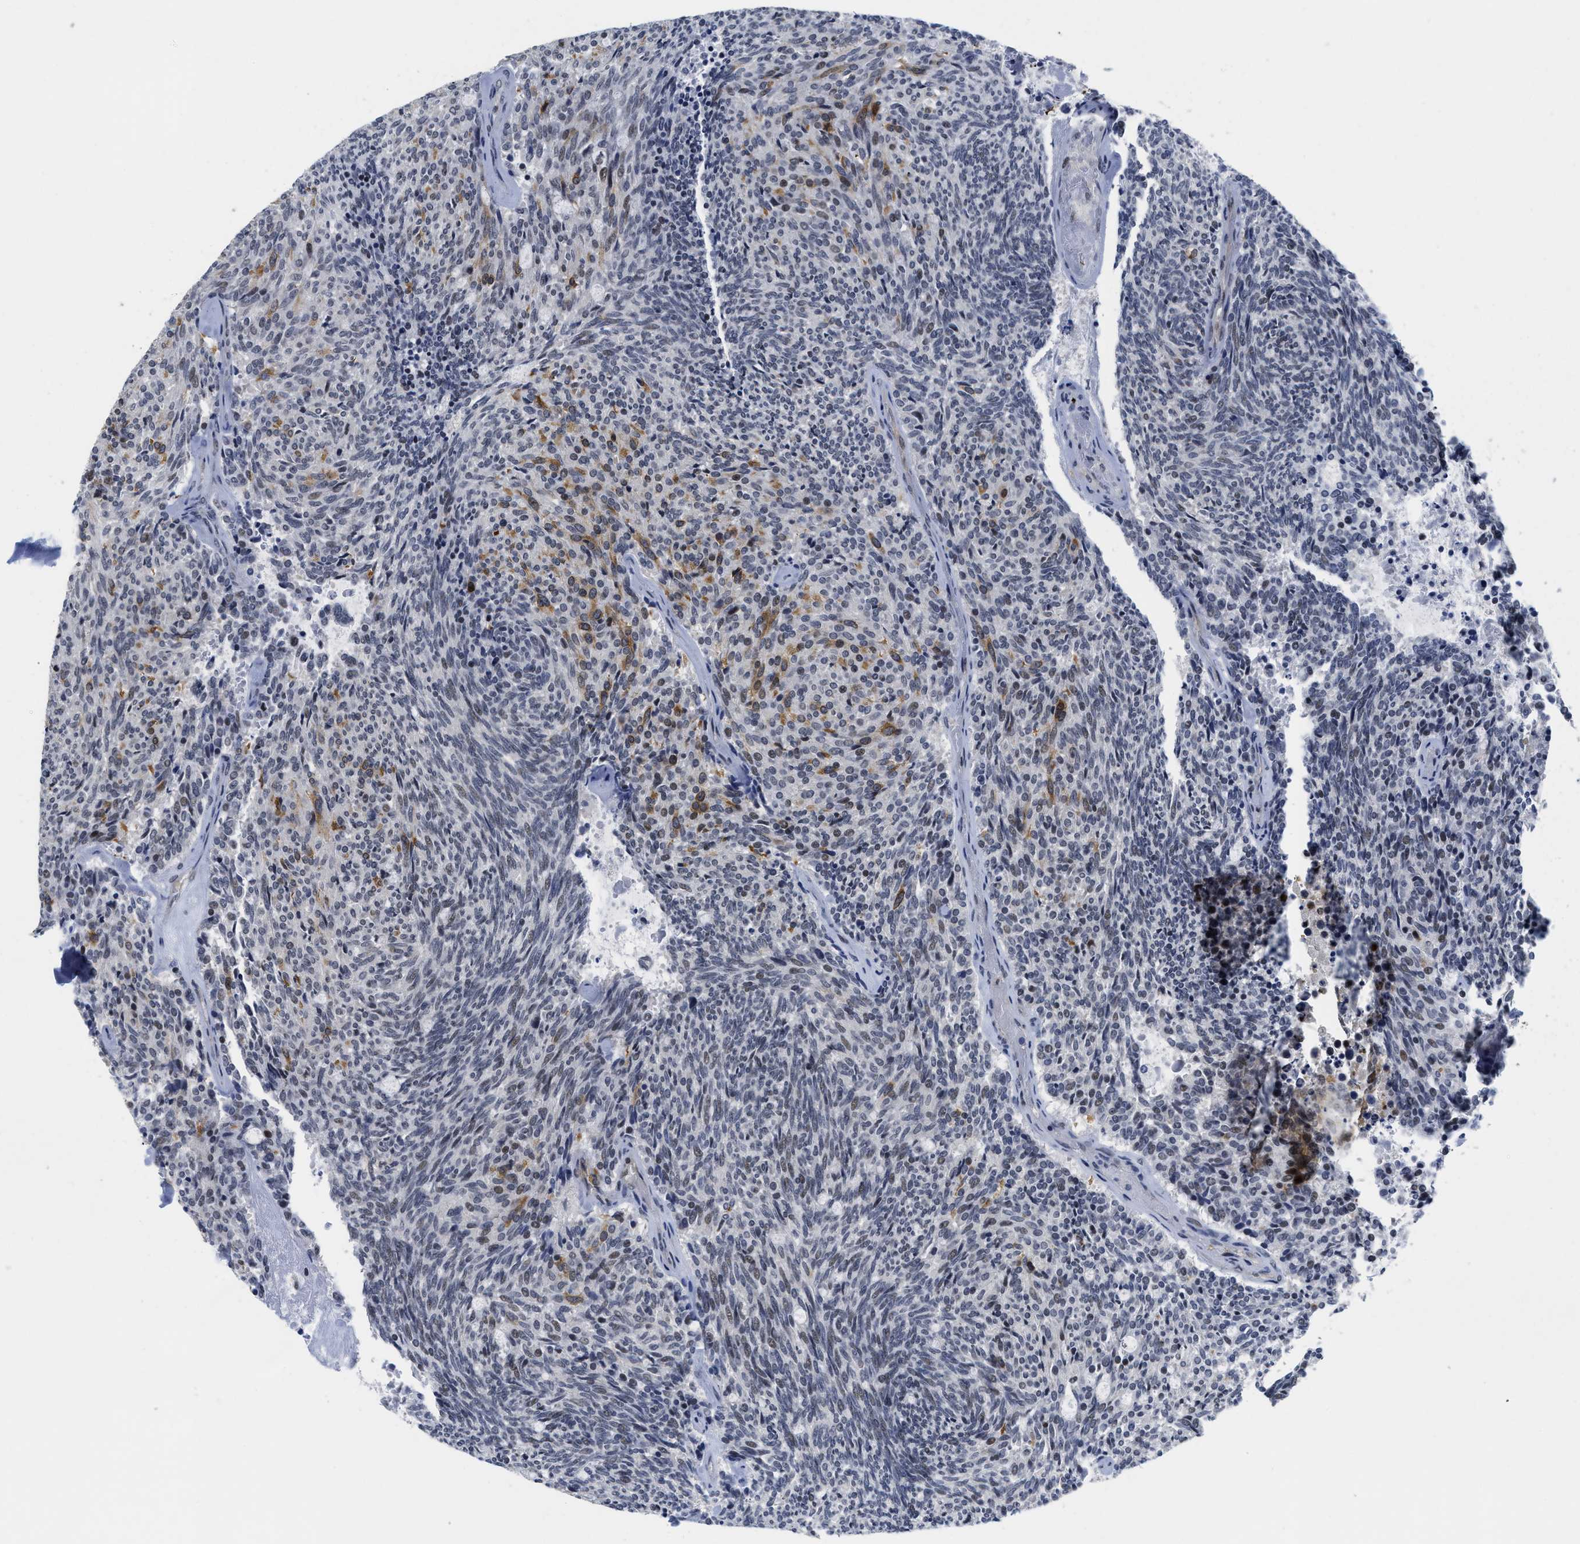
{"staining": {"intensity": "moderate", "quantity": "<25%", "location": "cytoplasmic/membranous"}, "tissue": "carcinoid", "cell_type": "Tumor cells", "image_type": "cancer", "snomed": [{"axis": "morphology", "description": "Carcinoid, malignant, NOS"}, {"axis": "topography", "description": "Pancreas"}], "caption": "Malignant carcinoid stained for a protein (brown) demonstrates moderate cytoplasmic/membranous positive expression in about <25% of tumor cells.", "gene": "HIF1A", "patient": {"sex": "female", "age": 54}}